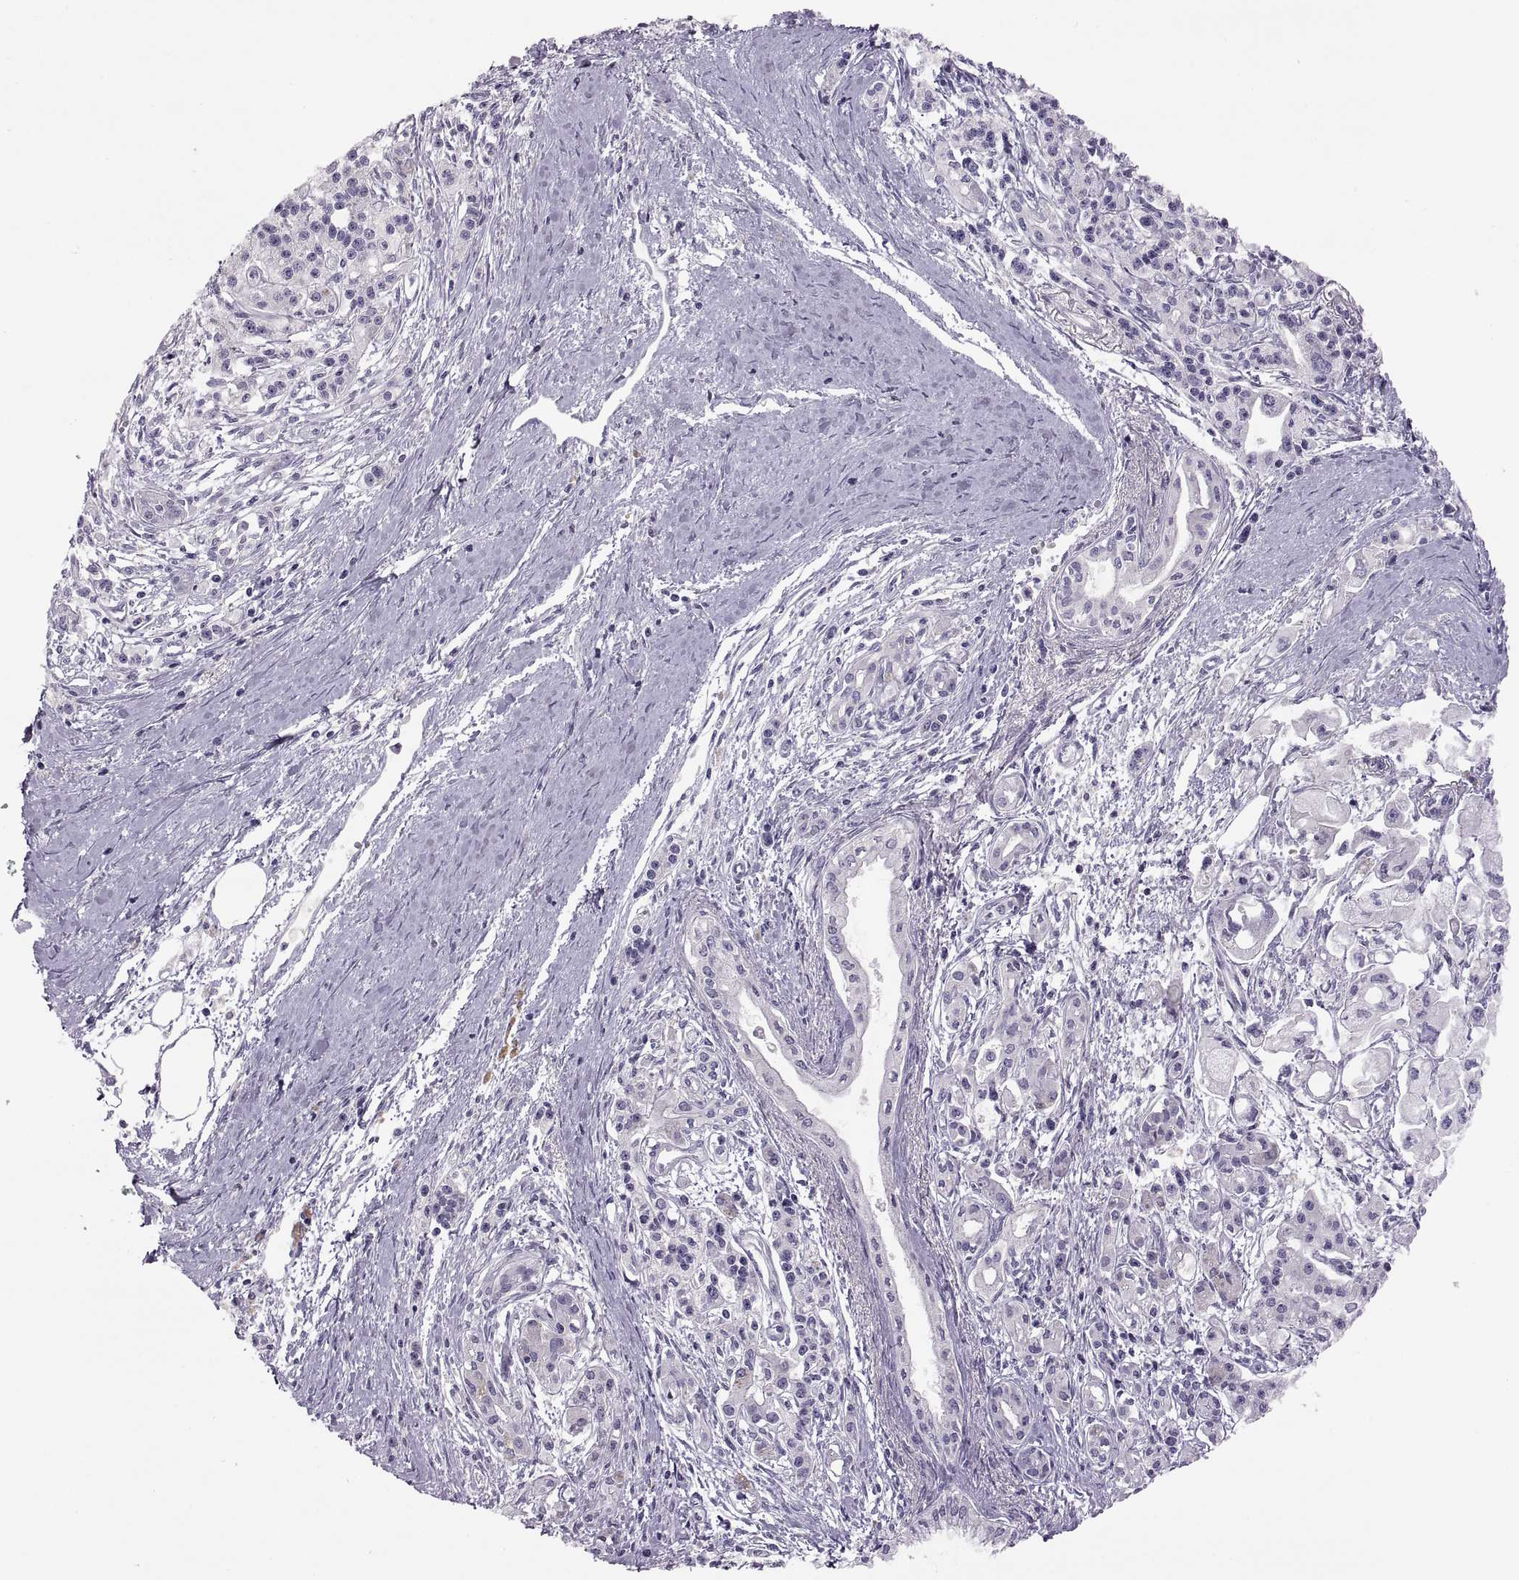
{"staining": {"intensity": "negative", "quantity": "none", "location": "none"}, "tissue": "pancreatic cancer", "cell_type": "Tumor cells", "image_type": "cancer", "snomed": [{"axis": "morphology", "description": "Adenocarcinoma, NOS"}, {"axis": "topography", "description": "Pancreas"}], "caption": "This is an immunohistochemistry (IHC) histopathology image of pancreatic cancer. There is no expression in tumor cells.", "gene": "TBX19", "patient": {"sex": "male", "age": 70}}